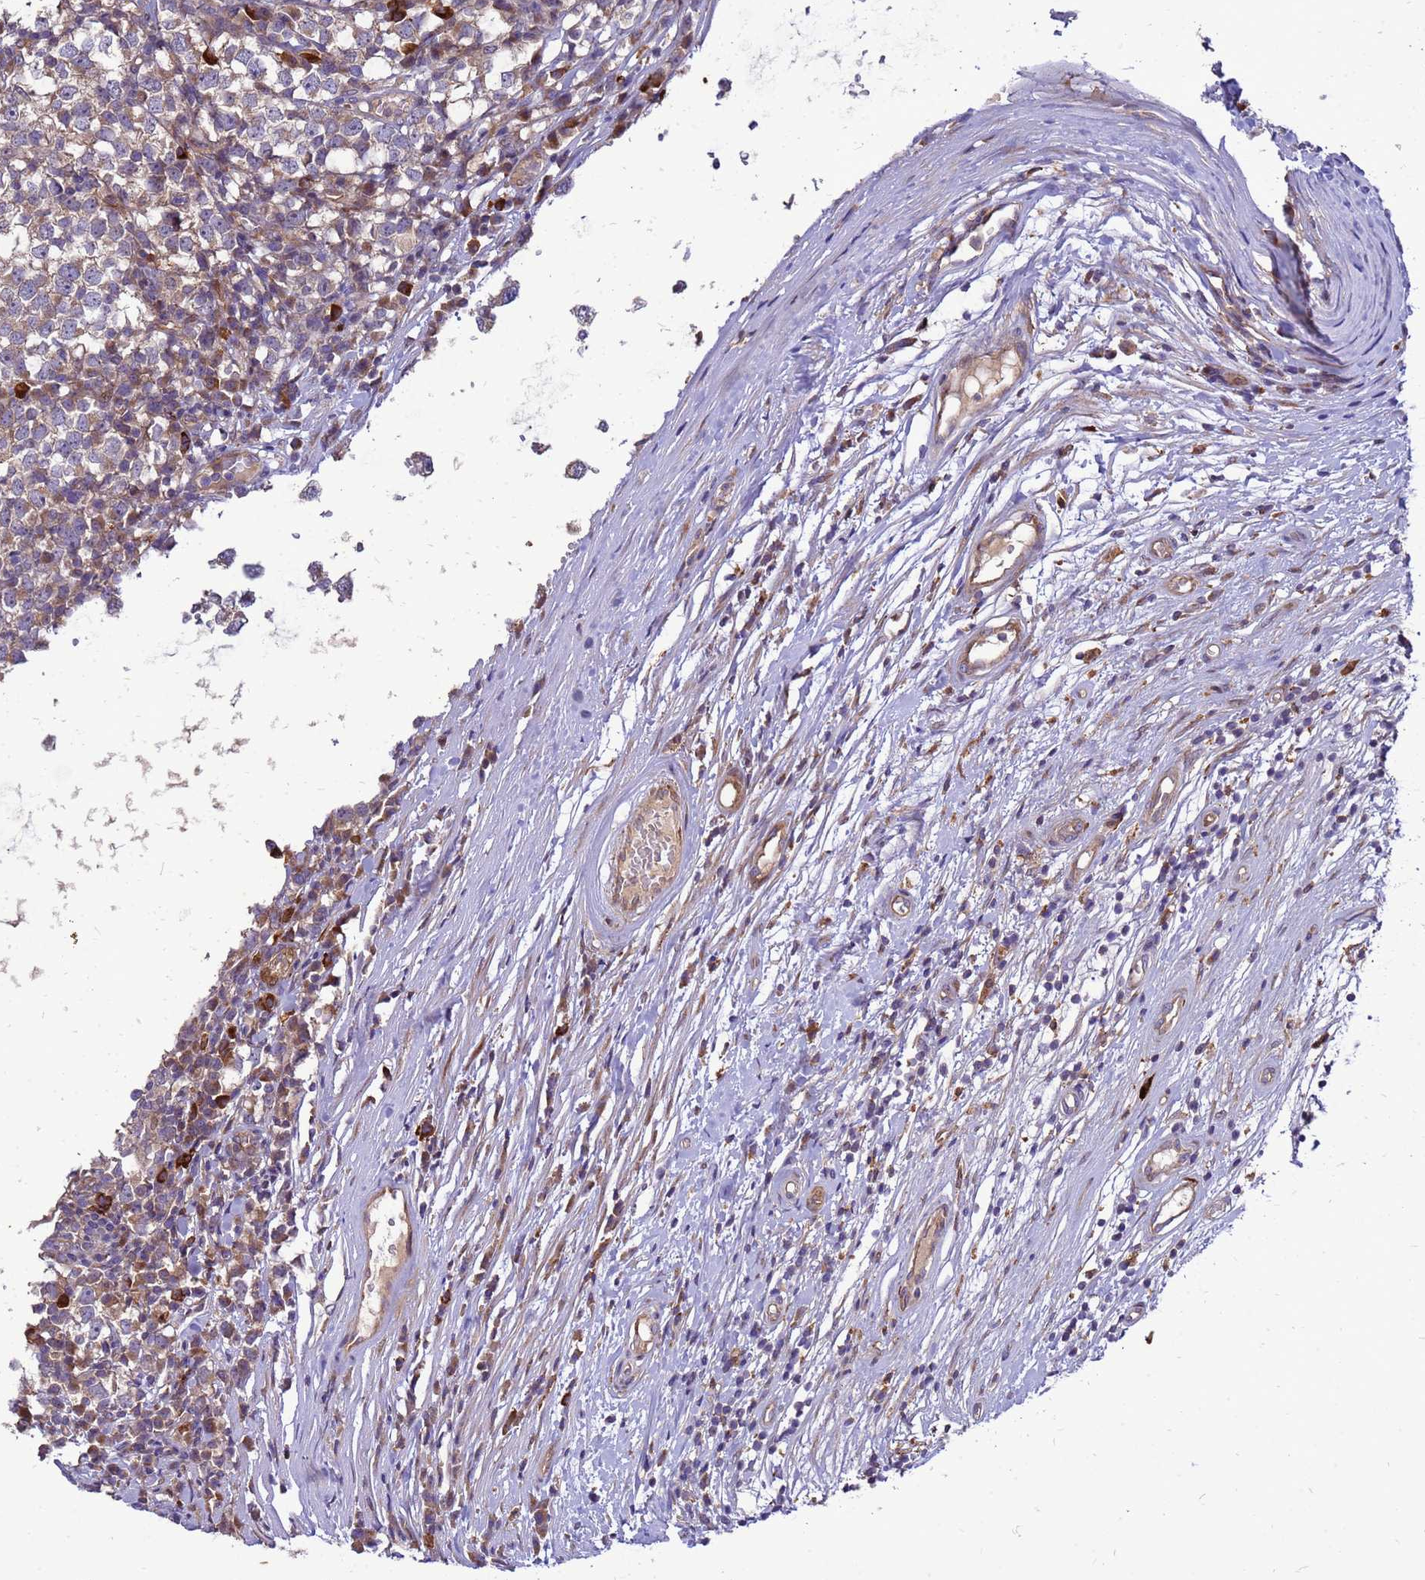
{"staining": {"intensity": "weak", "quantity": "<25%", "location": "cytoplasmic/membranous"}, "tissue": "testis cancer", "cell_type": "Tumor cells", "image_type": "cancer", "snomed": [{"axis": "morphology", "description": "Seminoma, NOS"}, {"axis": "topography", "description": "Testis"}], "caption": "An immunohistochemistry (IHC) micrograph of testis cancer is shown. There is no staining in tumor cells of testis cancer.", "gene": "RNF215", "patient": {"sex": "male", "age": 65}}